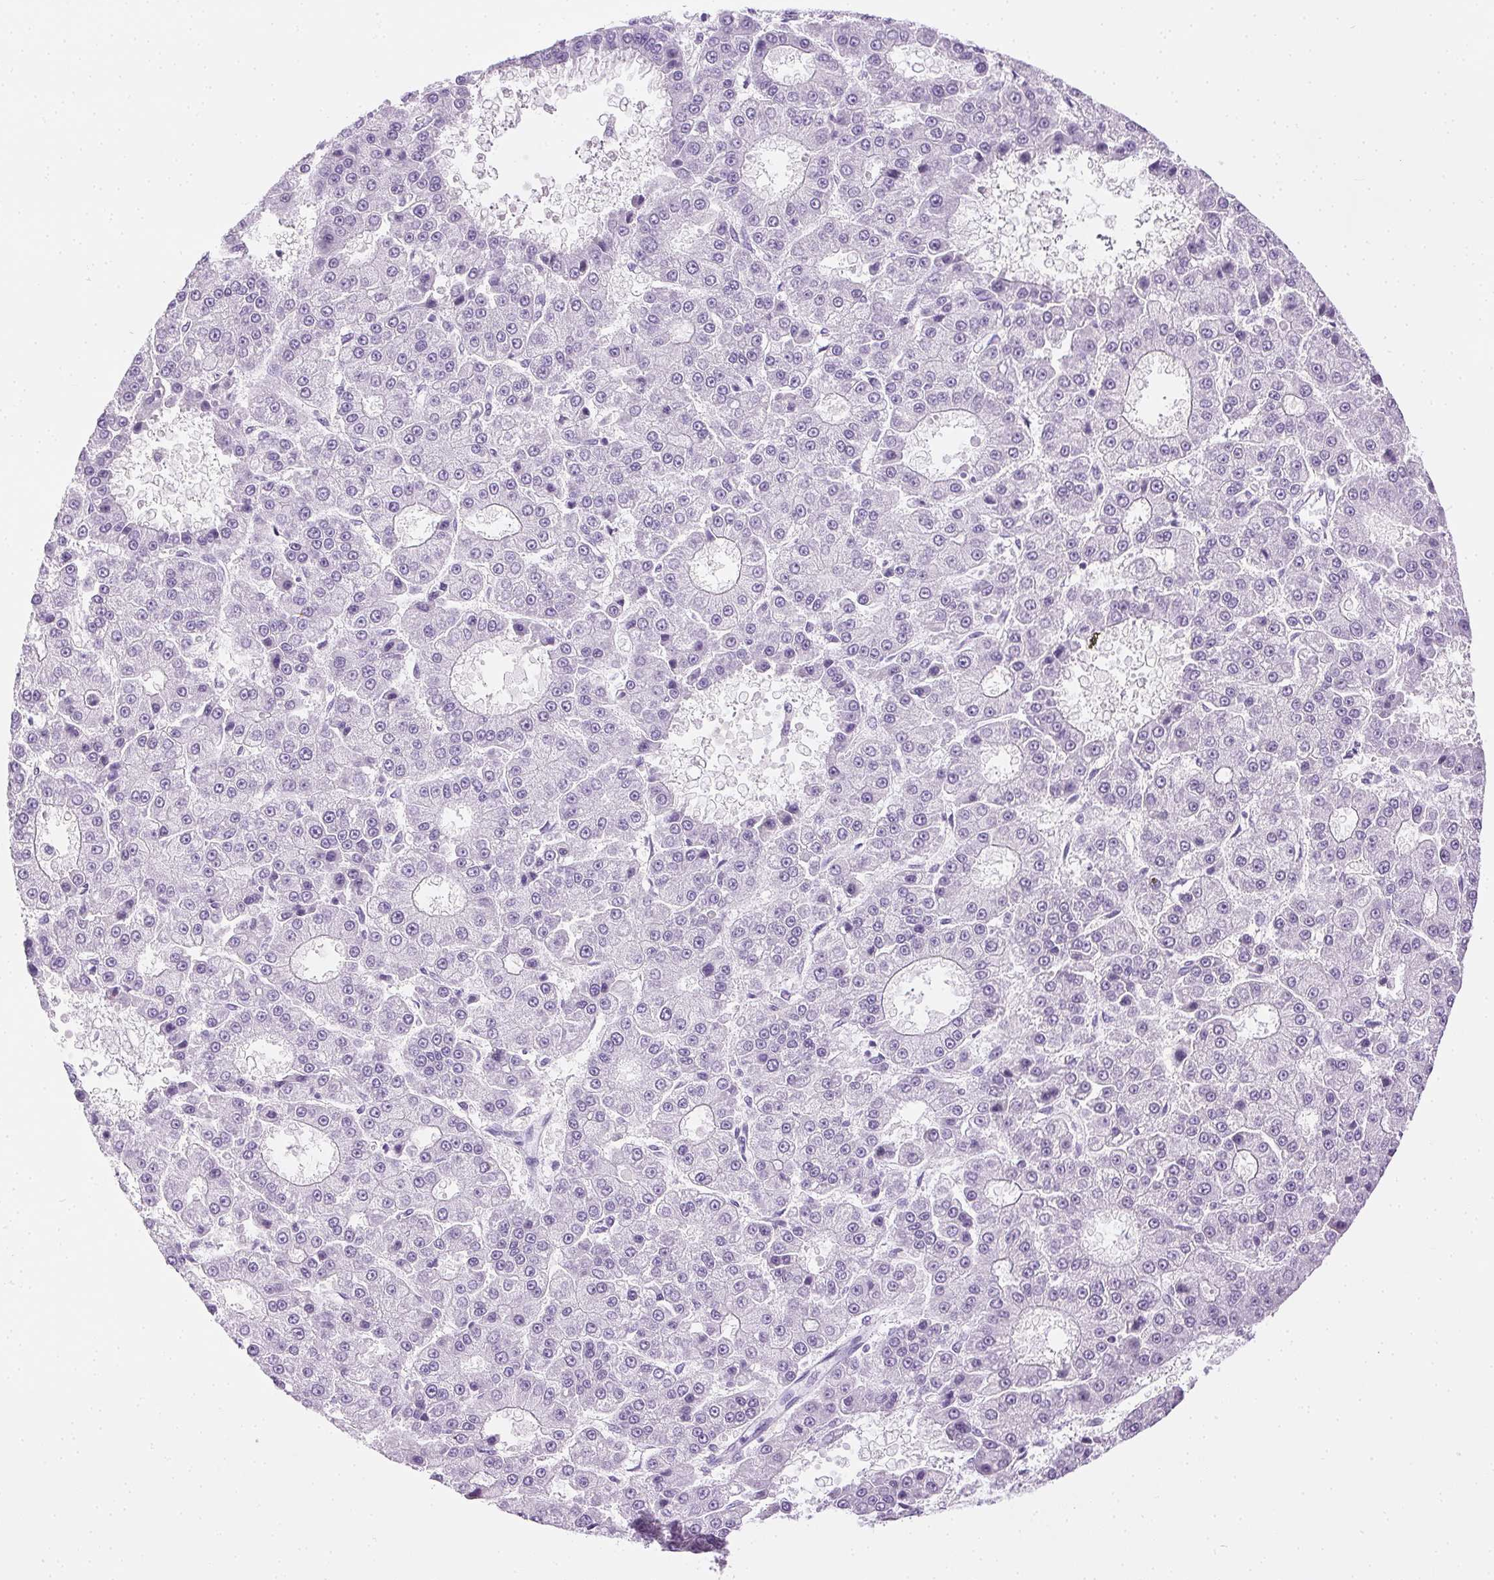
{"staining": {"intensity": "negative", "quantity": "none", "location": "none"}, "tissue": "liver cancer", "cell_type": "Tumor cells", "image_type": "cancer", "snomed": [{"axis": "morphology", "description": "Carcinoma, Hepatocellular, NOS"}, {"axis": "topography", "description": "Liver"}], "caption": "High magnification brightfield microscopy of liver cancer stained with DAB (brown) and counterstained with hematoxylin (blue): tumor cells show no significant staining.", "gene": "C20orf85", "patient": {"sex": "male", "age": 70}}